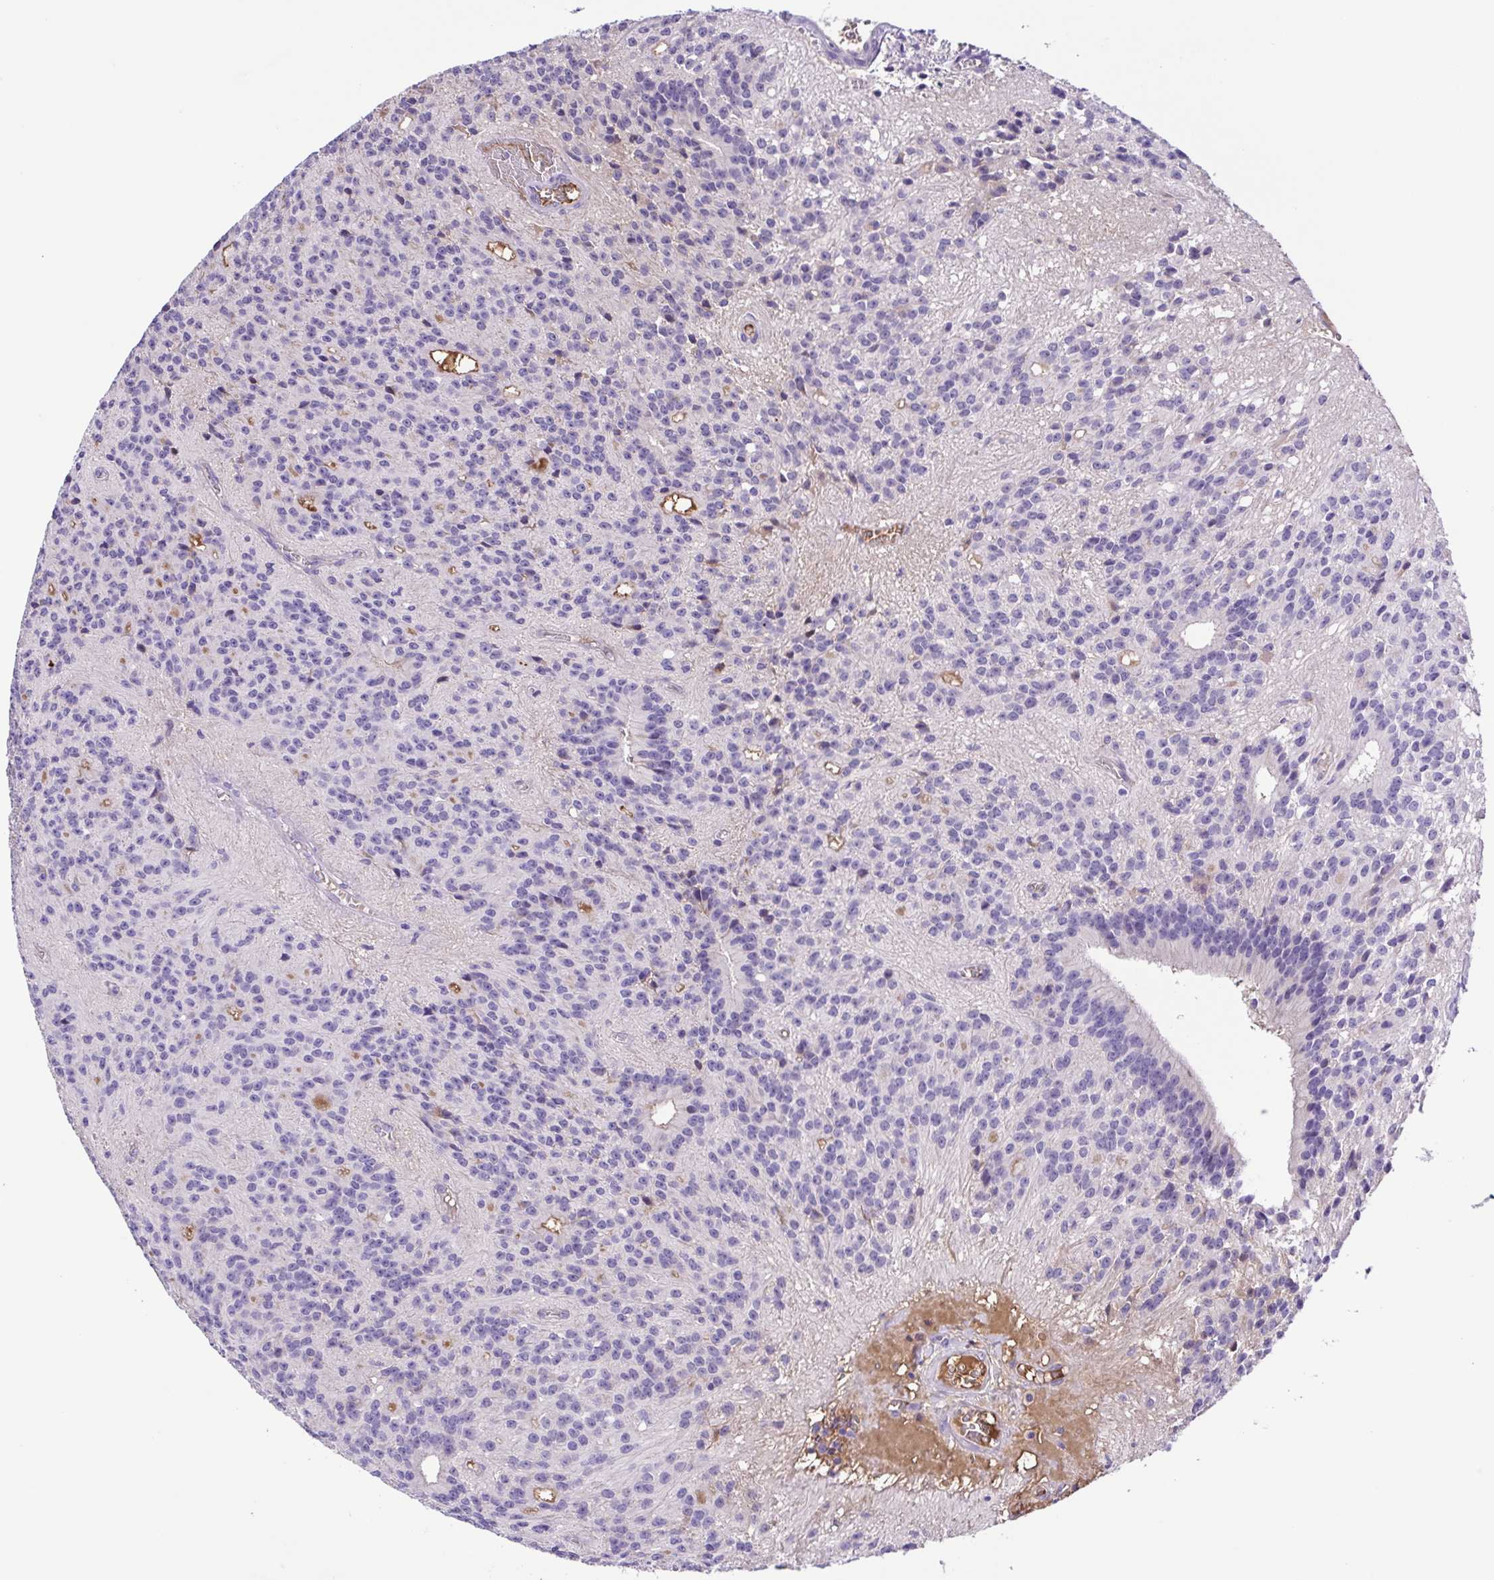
{"staining": {"intensity": "negative", "quantity": "none", "location": "none"}, "tissue": "glioma", "cell_type": "Tumor cells", "image_type": "cancer", "snomed": [{"axis": "morphology", "description": "Glioma, malignant, Low grade"}, {"axis": "topography", "description": "Brain"}], "caption": "The micrograph exhibits no significant staining in tumor cells of glioma.", "gene": "IGFL1", "patient": {"sex": "male", "age": 31}}